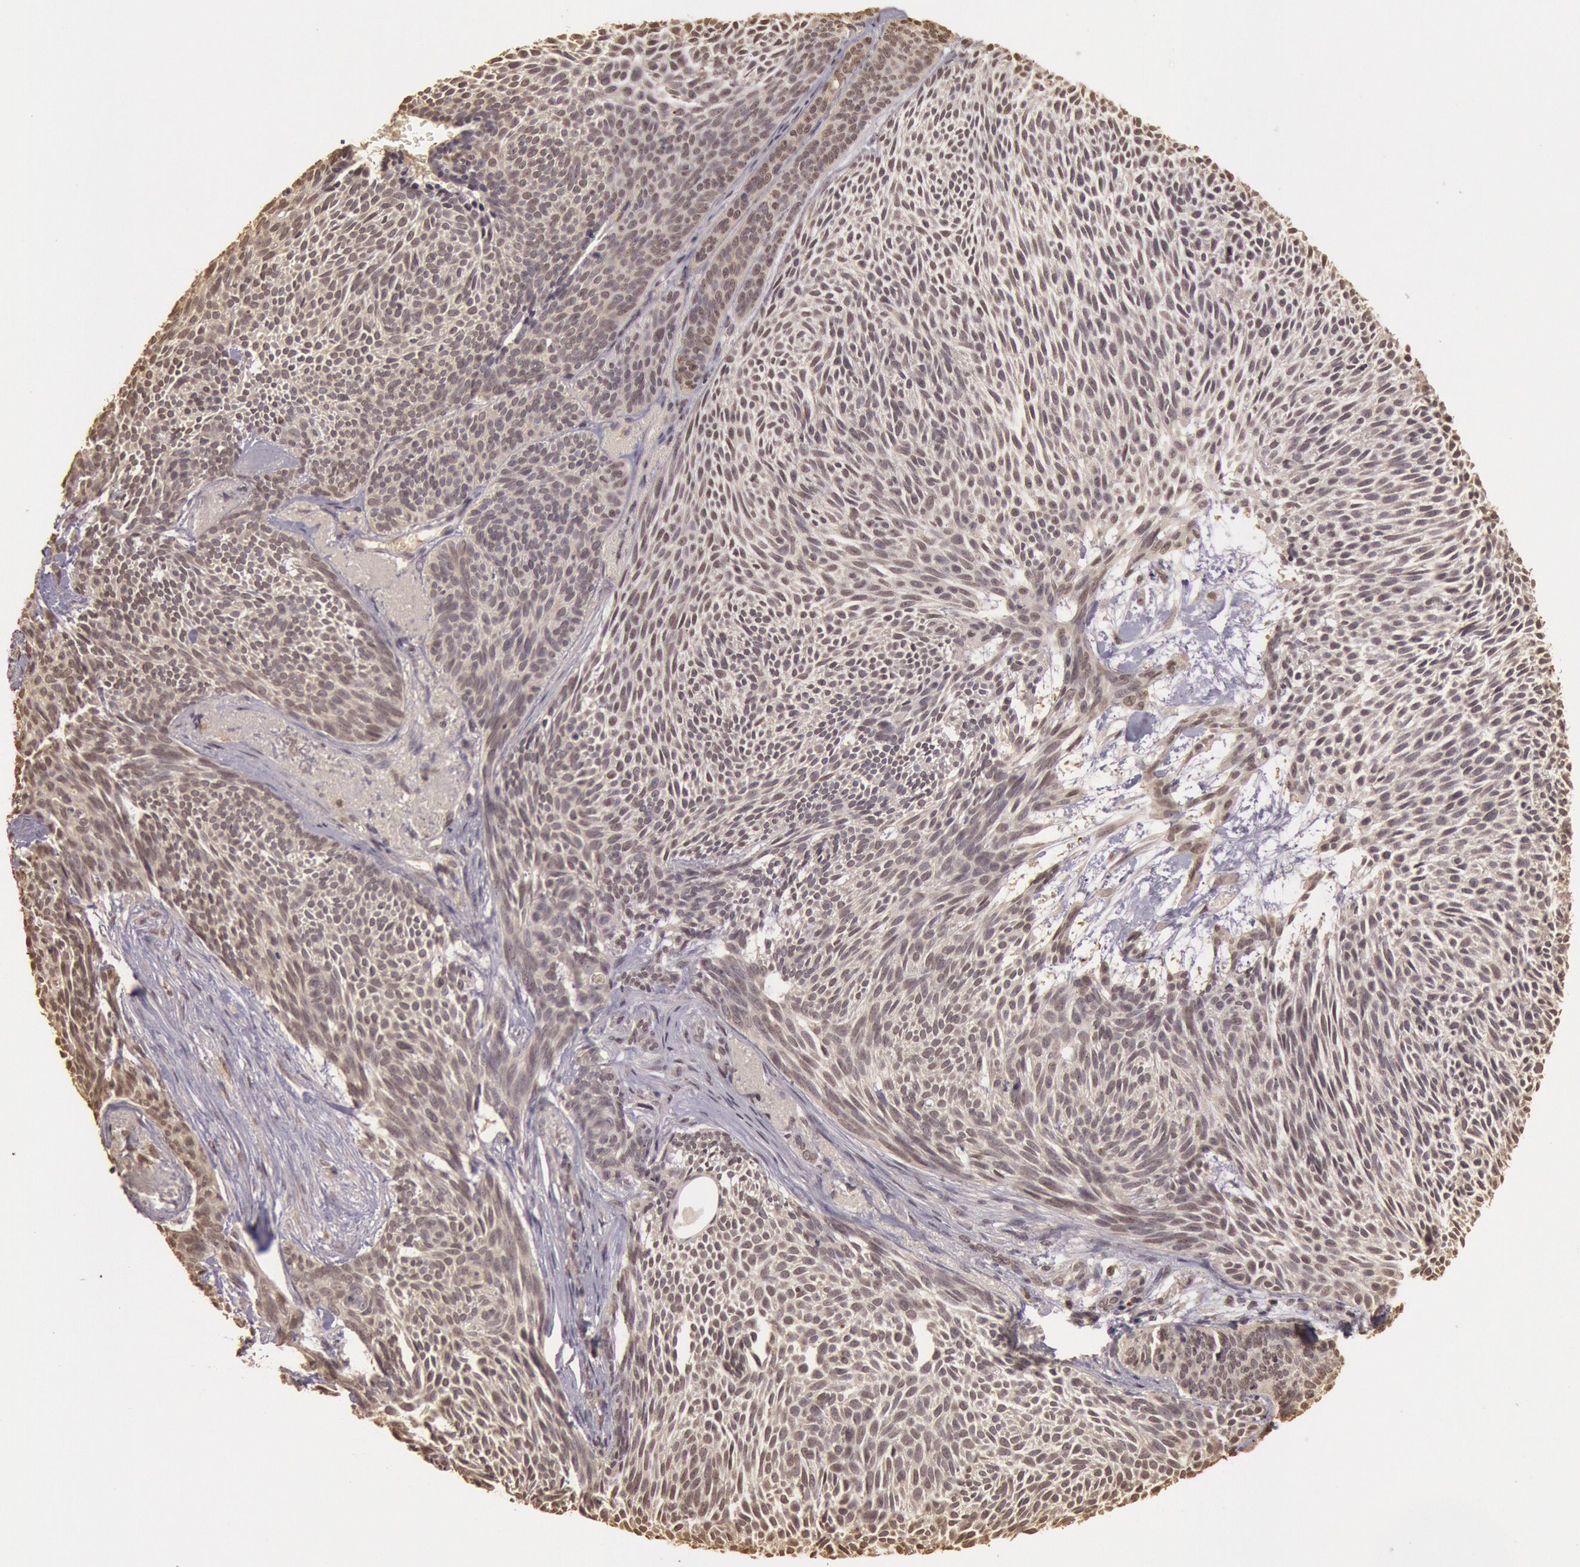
{"staining": {"intensity": "weak", "quantity": ">75%", "location": "cytoplasmic/membranous,nuclear"}, "tissue": "skin cancer", "cell_type": "Tumor cells", "image_type": "cancer", "snomed": [{"axis": "morphology", "description": "Basal cell carcinoma"}, {"axis": "topography", "description": "Skin"}], "caption": "Brown immunohistochemical staining in basal cell carcinoma (skin) shows weak cytoplasmic/membranous and nuclear positivity in about >75% of tumor cells.", "gene": "SOD1", "patient": {"sex": "male", "age": 84}}